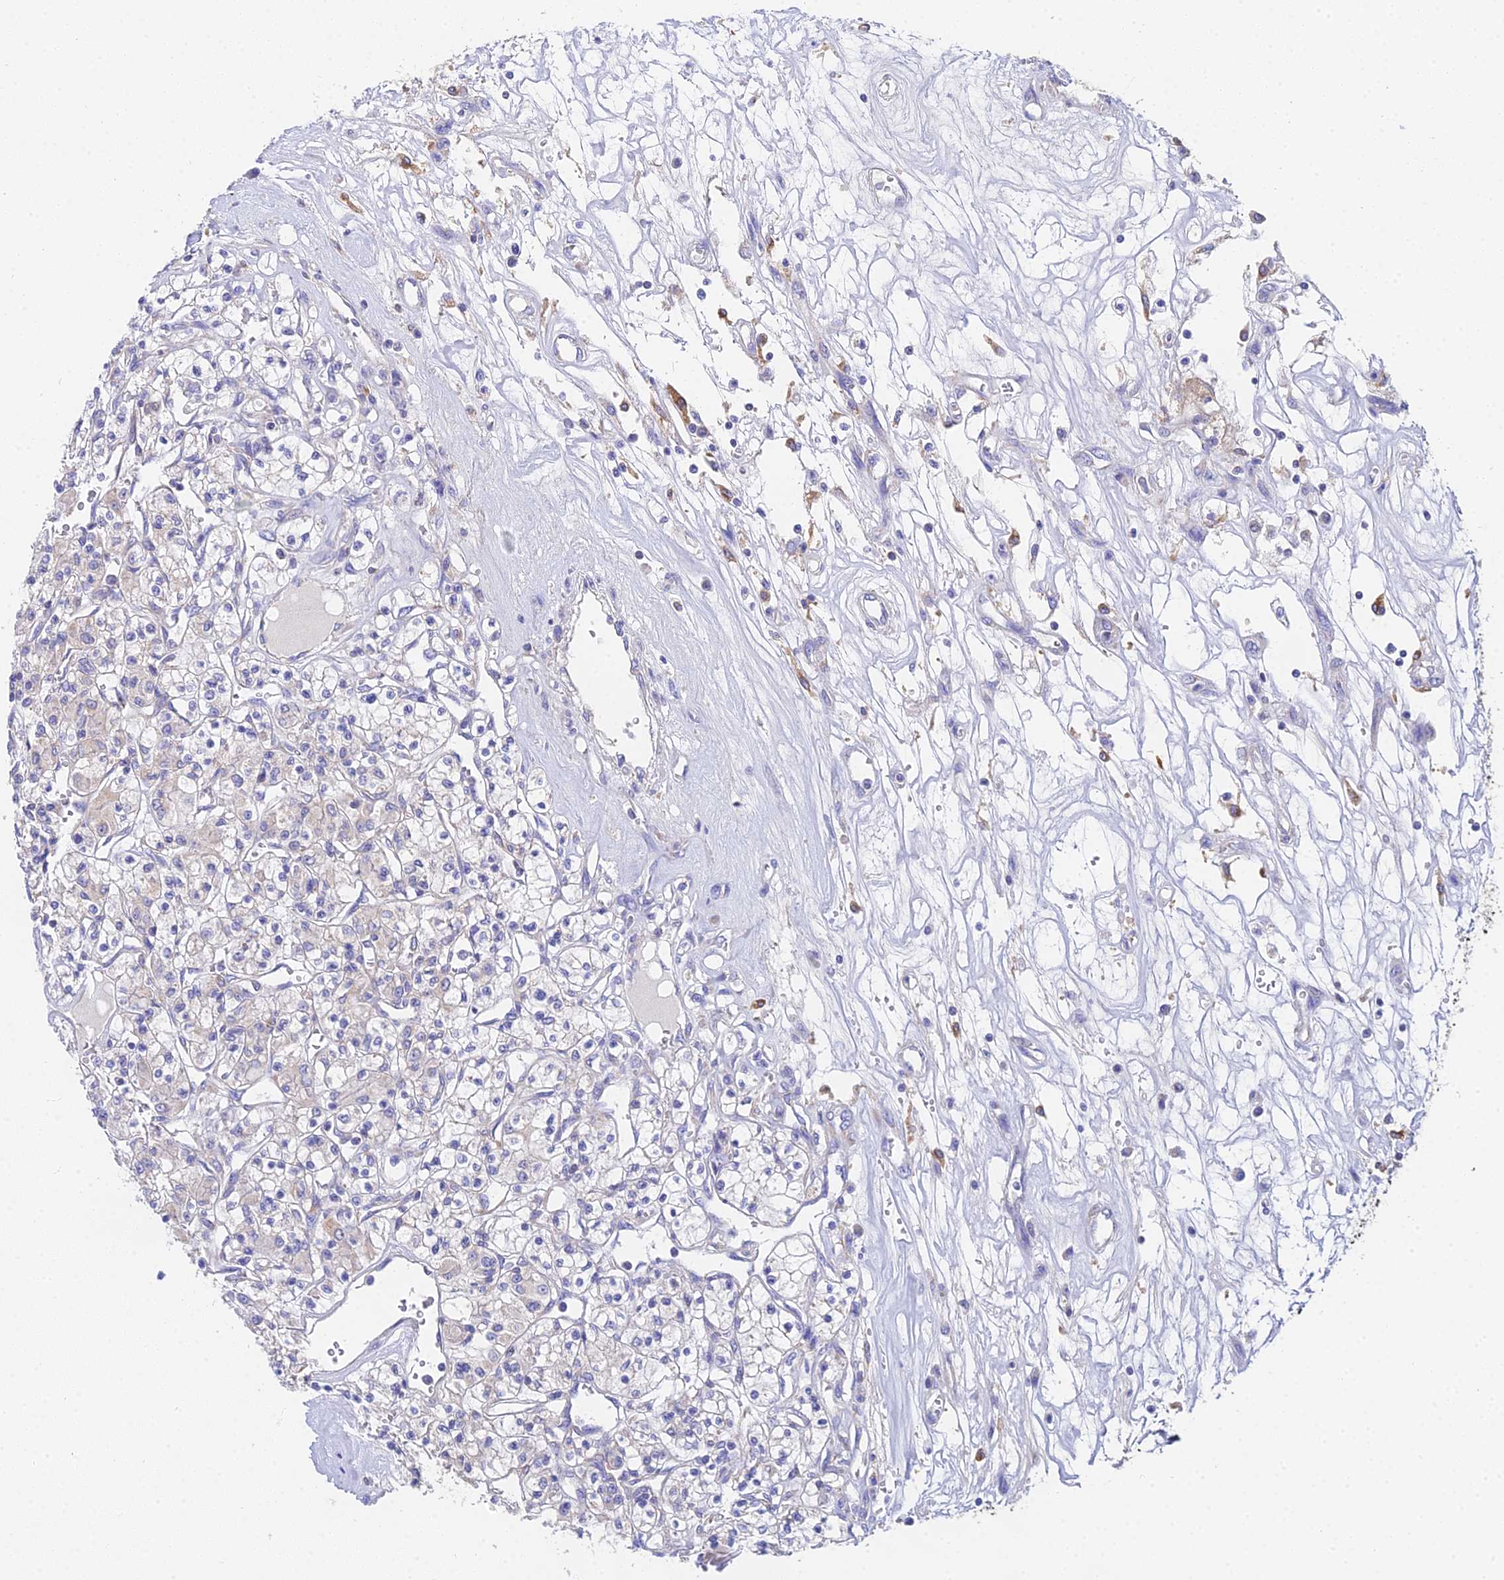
{"staining": {"intensity": "negative", "quantity": "none", "location": "none"}, "tissue": "renal cancer", "cell_type": "Tumor cells", "image_type": "cancer", "snomed": [{"axis": "morphology", "description": "Adenocarcinoma, NOS"}, {"axis": "topography", "description": "Kidney"}], "caption": "This photomicrograph is of renal cancer stained with immunohistochemistry to label a protein in brown with the nuclei are counter-stained blue. There is no staining in tumor cells.", "gene": "PPP2R2C", "patient": {"sex": "female", "age": 59}}